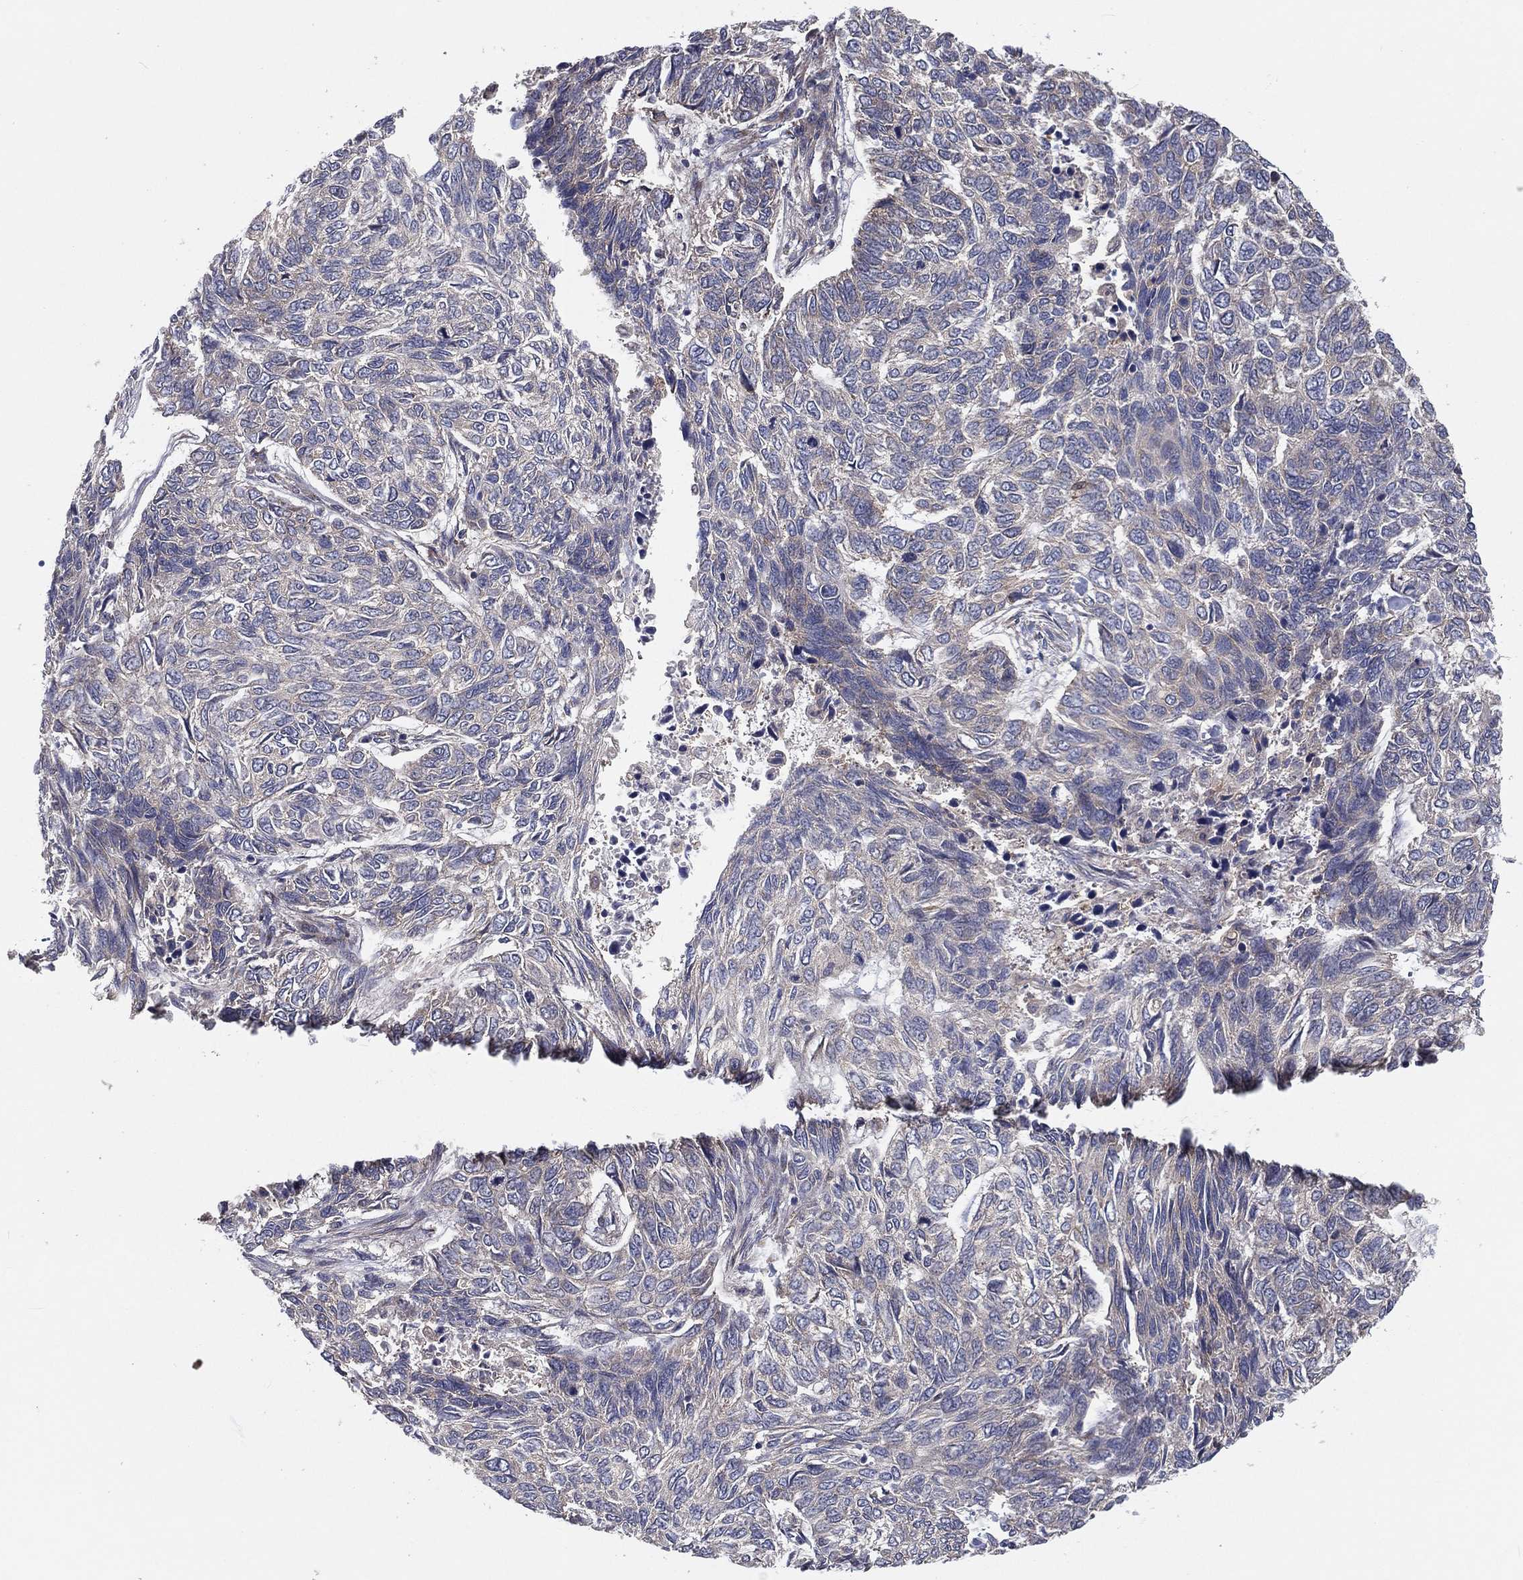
{"staining": {"intensity": "negative", "quantity": "none", "location": "none"}, "tissue": "skin cancer", "cell_type": "Tumor cells", "image_type": "cancer", "snomed": [{"axis": "morphology", "description": "Basal cell carcinoma"}, {"axis": "topography", "description": "Skin"}], "caption": "Immunohistochemical staining of skin cancer displays no significant positivity in tumor cells.", "gene": "EIF2B5", "patient": {"sex": "female", "age": 65}}